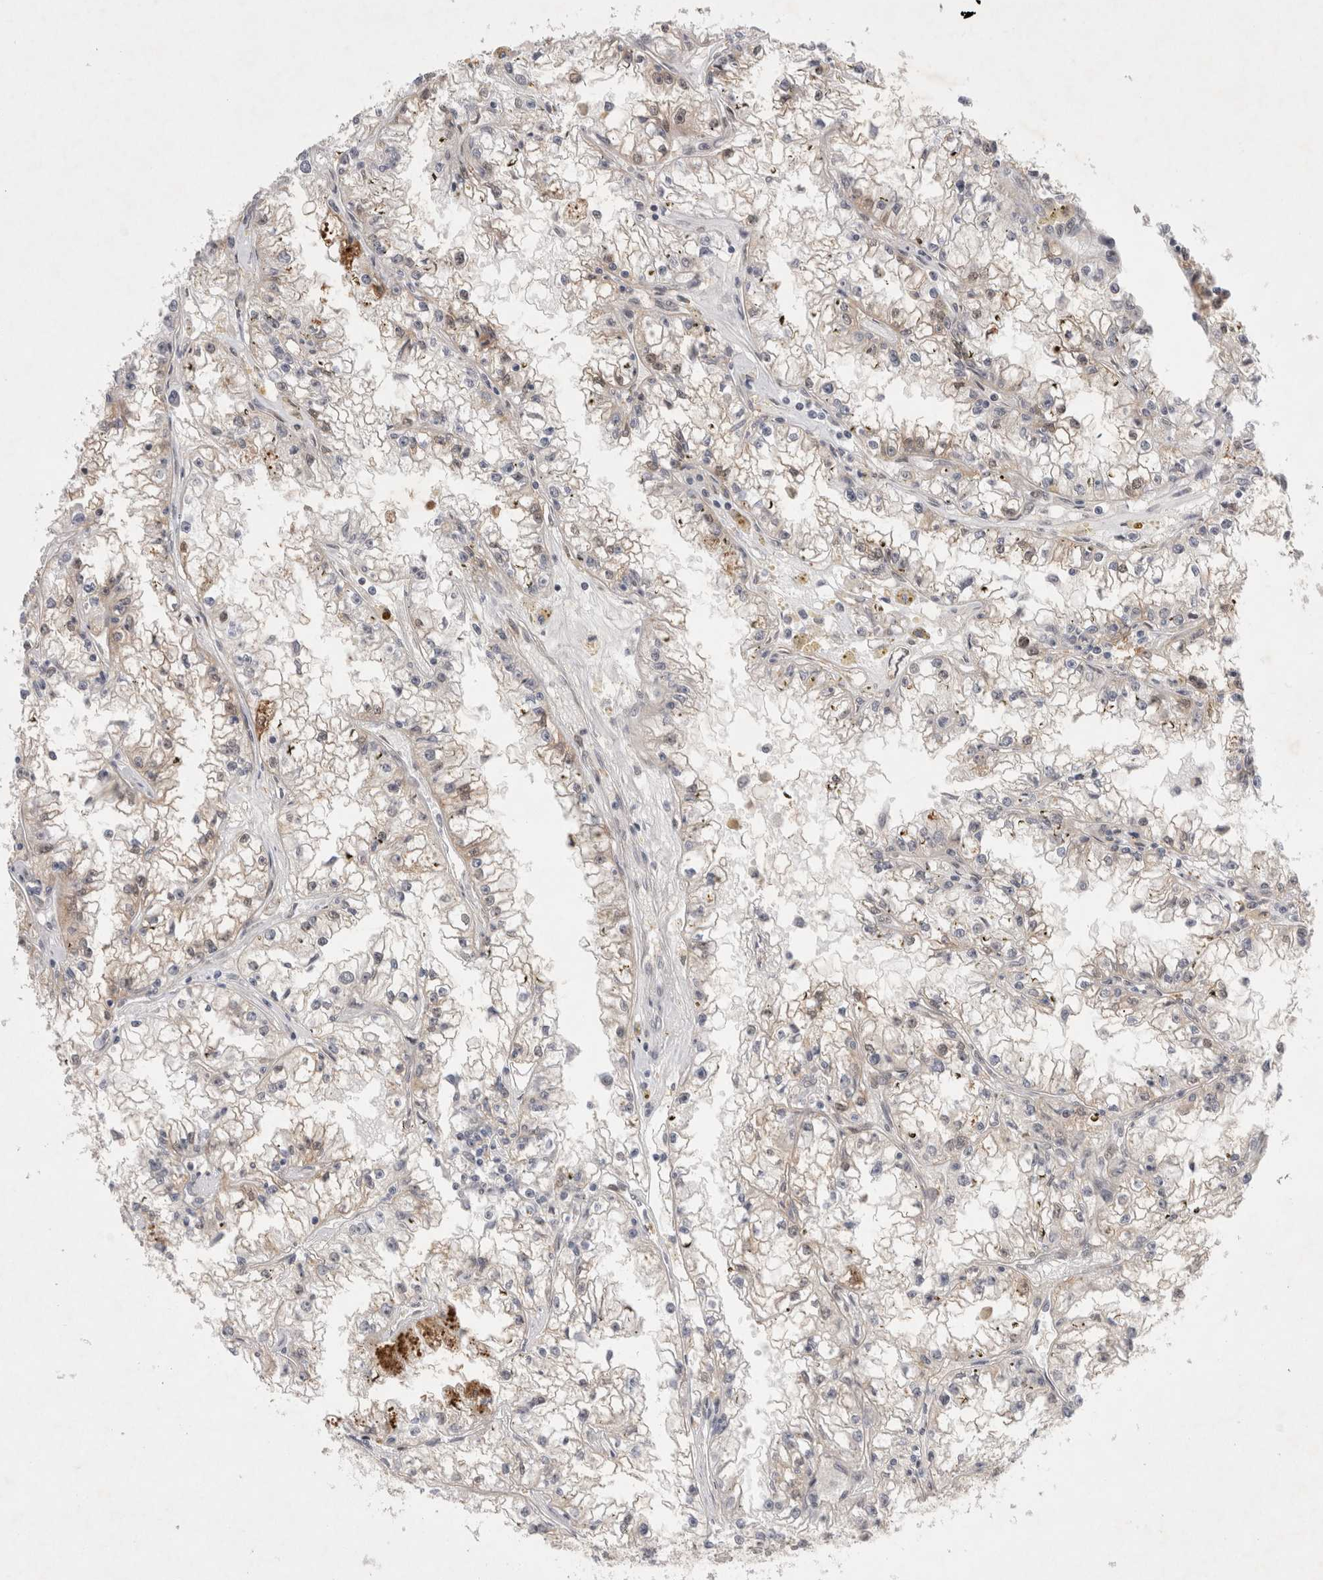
{"staining": {"intensity": "weak", "quantity": "25%-75%", "location": "cytoplasmic/membranous"}, "tissue": "renal cancer", "cell_type": "Tumor cells", "image_type": "cancer", "snomed": [{"axis": "morphology", "description": "Adenocarcinoma, NOS"}, {"axis": "topography", "description": "Kidney"}], "caption": "Immunohistochemistry (DAB (3,3'-diaminobenzidine)) staining of human renal cancer (adenocarcinoma) displays weak cytoplasmic/membranous protein expression in about 25%-75% of tumor cells.", "gene": "WIPF2", "patient": {"sex": "male", "age": 56}}